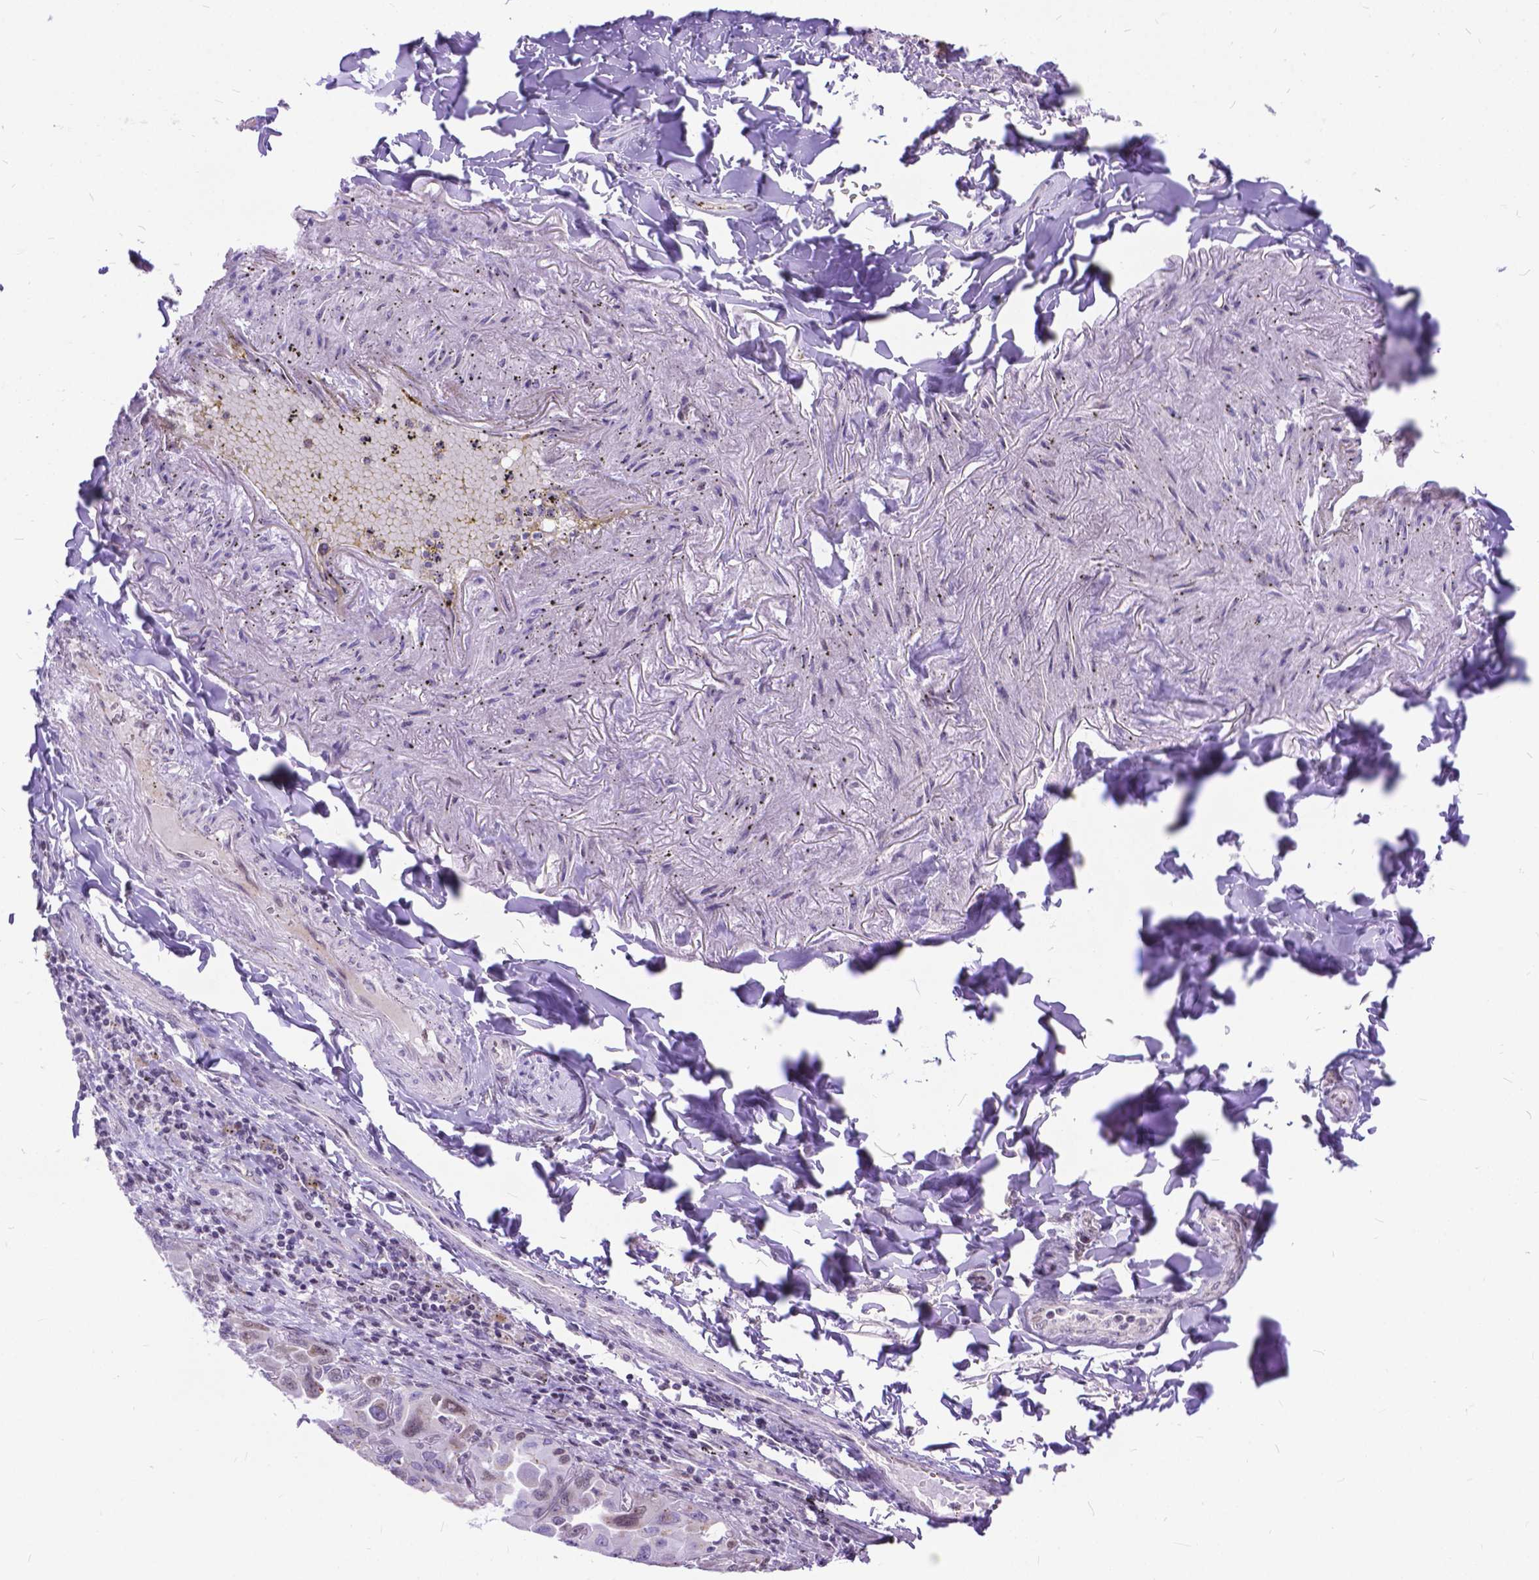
{"staining": {"intensity": "weak", "quantity": "25%-75%", "location": "cytoplasmic/membranous"}, "tissue": "lung cancer", "cell_type": "Tumor cells", "image_type": "cancer", "snomed": [{"axis": "morphology", "description": "Adenocarcinoma, NOS"}, {"axis": "topography", "description": "Lung"}], "caption": "A micrograph showing weak cytoplasmic/membranous positivity in about 25%-75% of tumor cells in adenocarcinoma (lung), as visualized by brown immunohistochemical staining.", "gene": "FAM124B", "patient": {"sex": "male", "age": 64}}